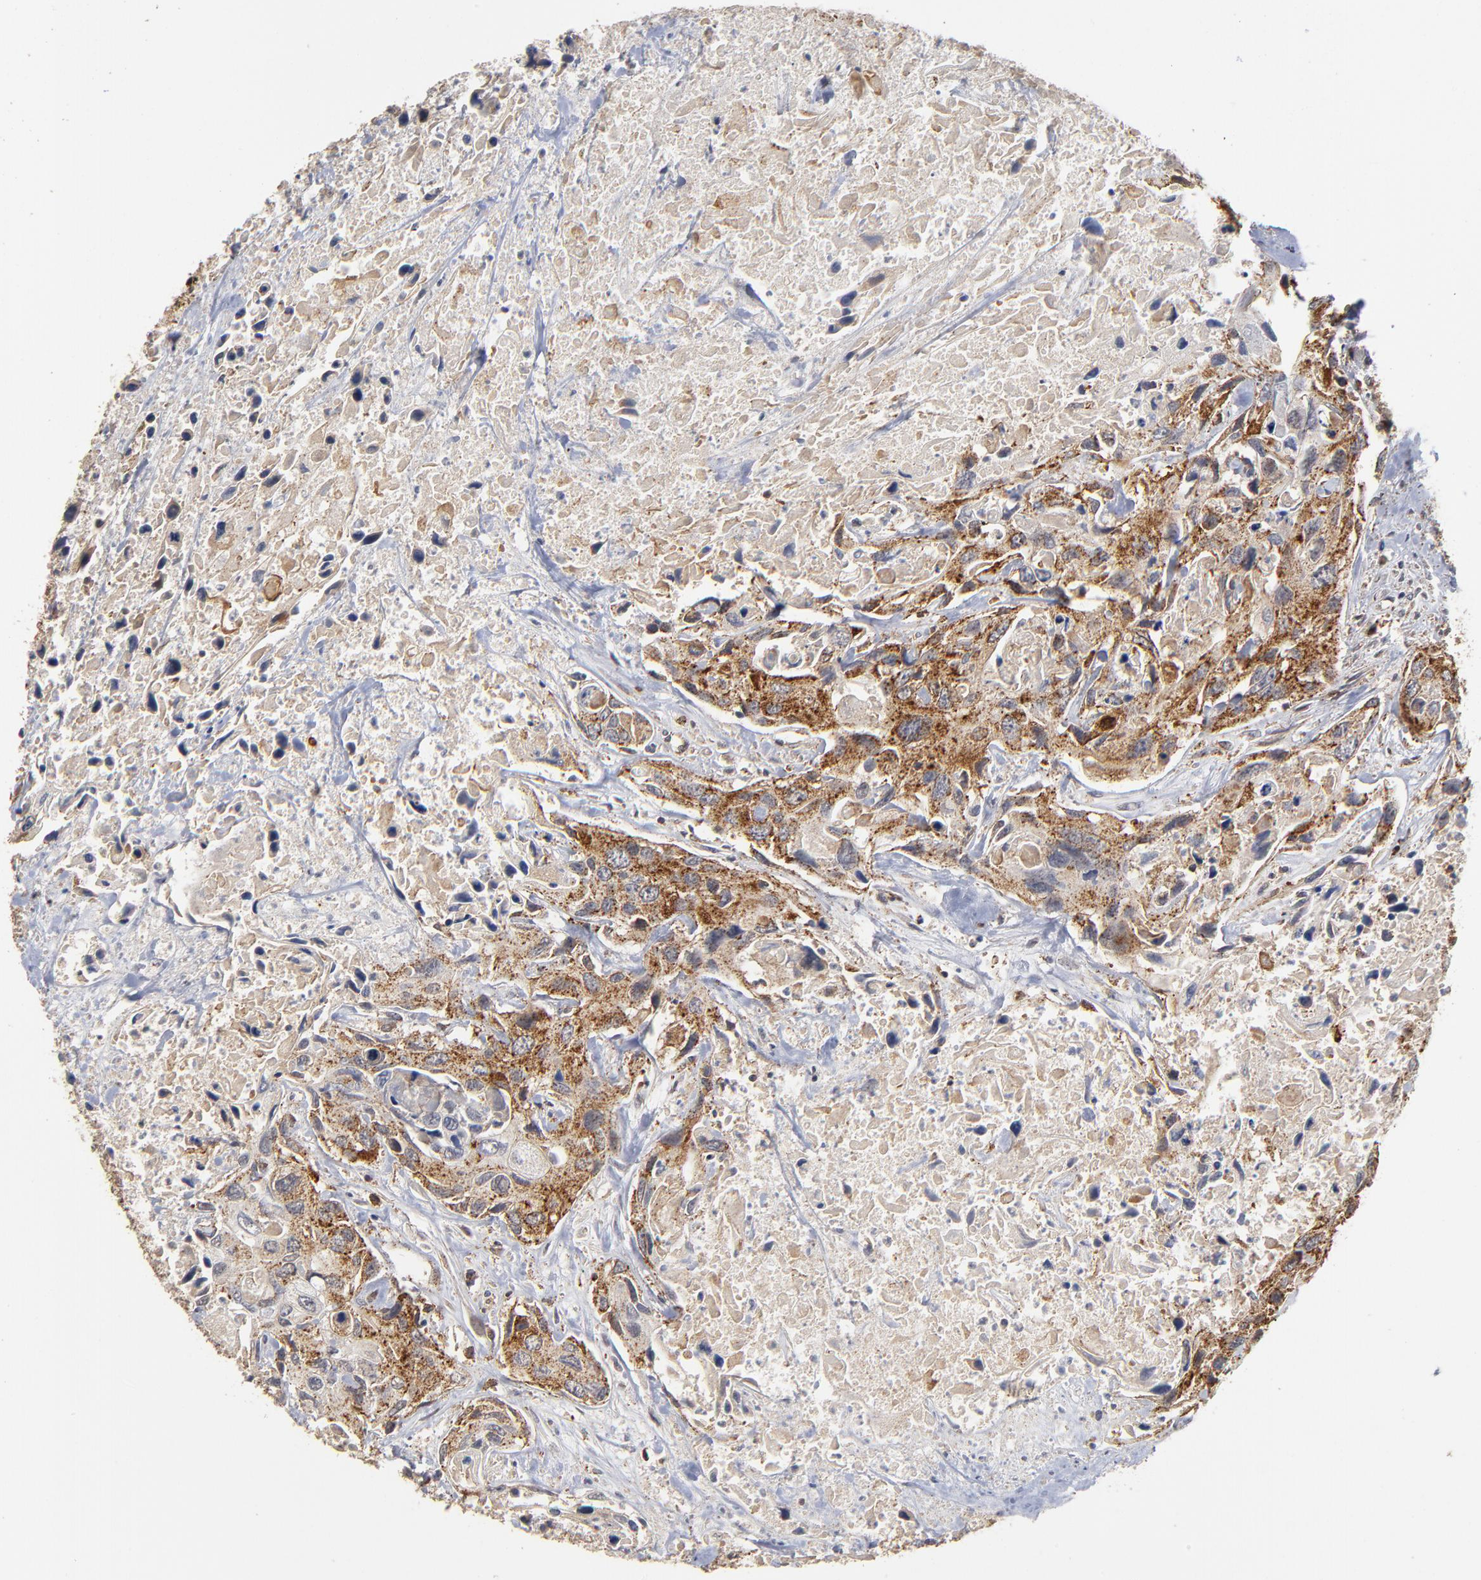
{"staining": {"intensity": "strong", "quantity": ">75%", "location": "cytoplasmic/membranous"}, "tissue": "urothelial cancer", "cell_type": "Tumor cells", "image_type": "cancer", "snomed": [{"axis": "morphology", "description": "Urothelial carcinoma, High grade"}, {"axis": "topography", "description": "Urinary bladder"}], "caption": "This is a histology image of immunohistochemistry staining of urothelial cancer, which shows strong expression in the cytoplasmic/membranous of tumor cells.", "gene": "ASB8", "patient": {"sex": "male", "age": 71}}